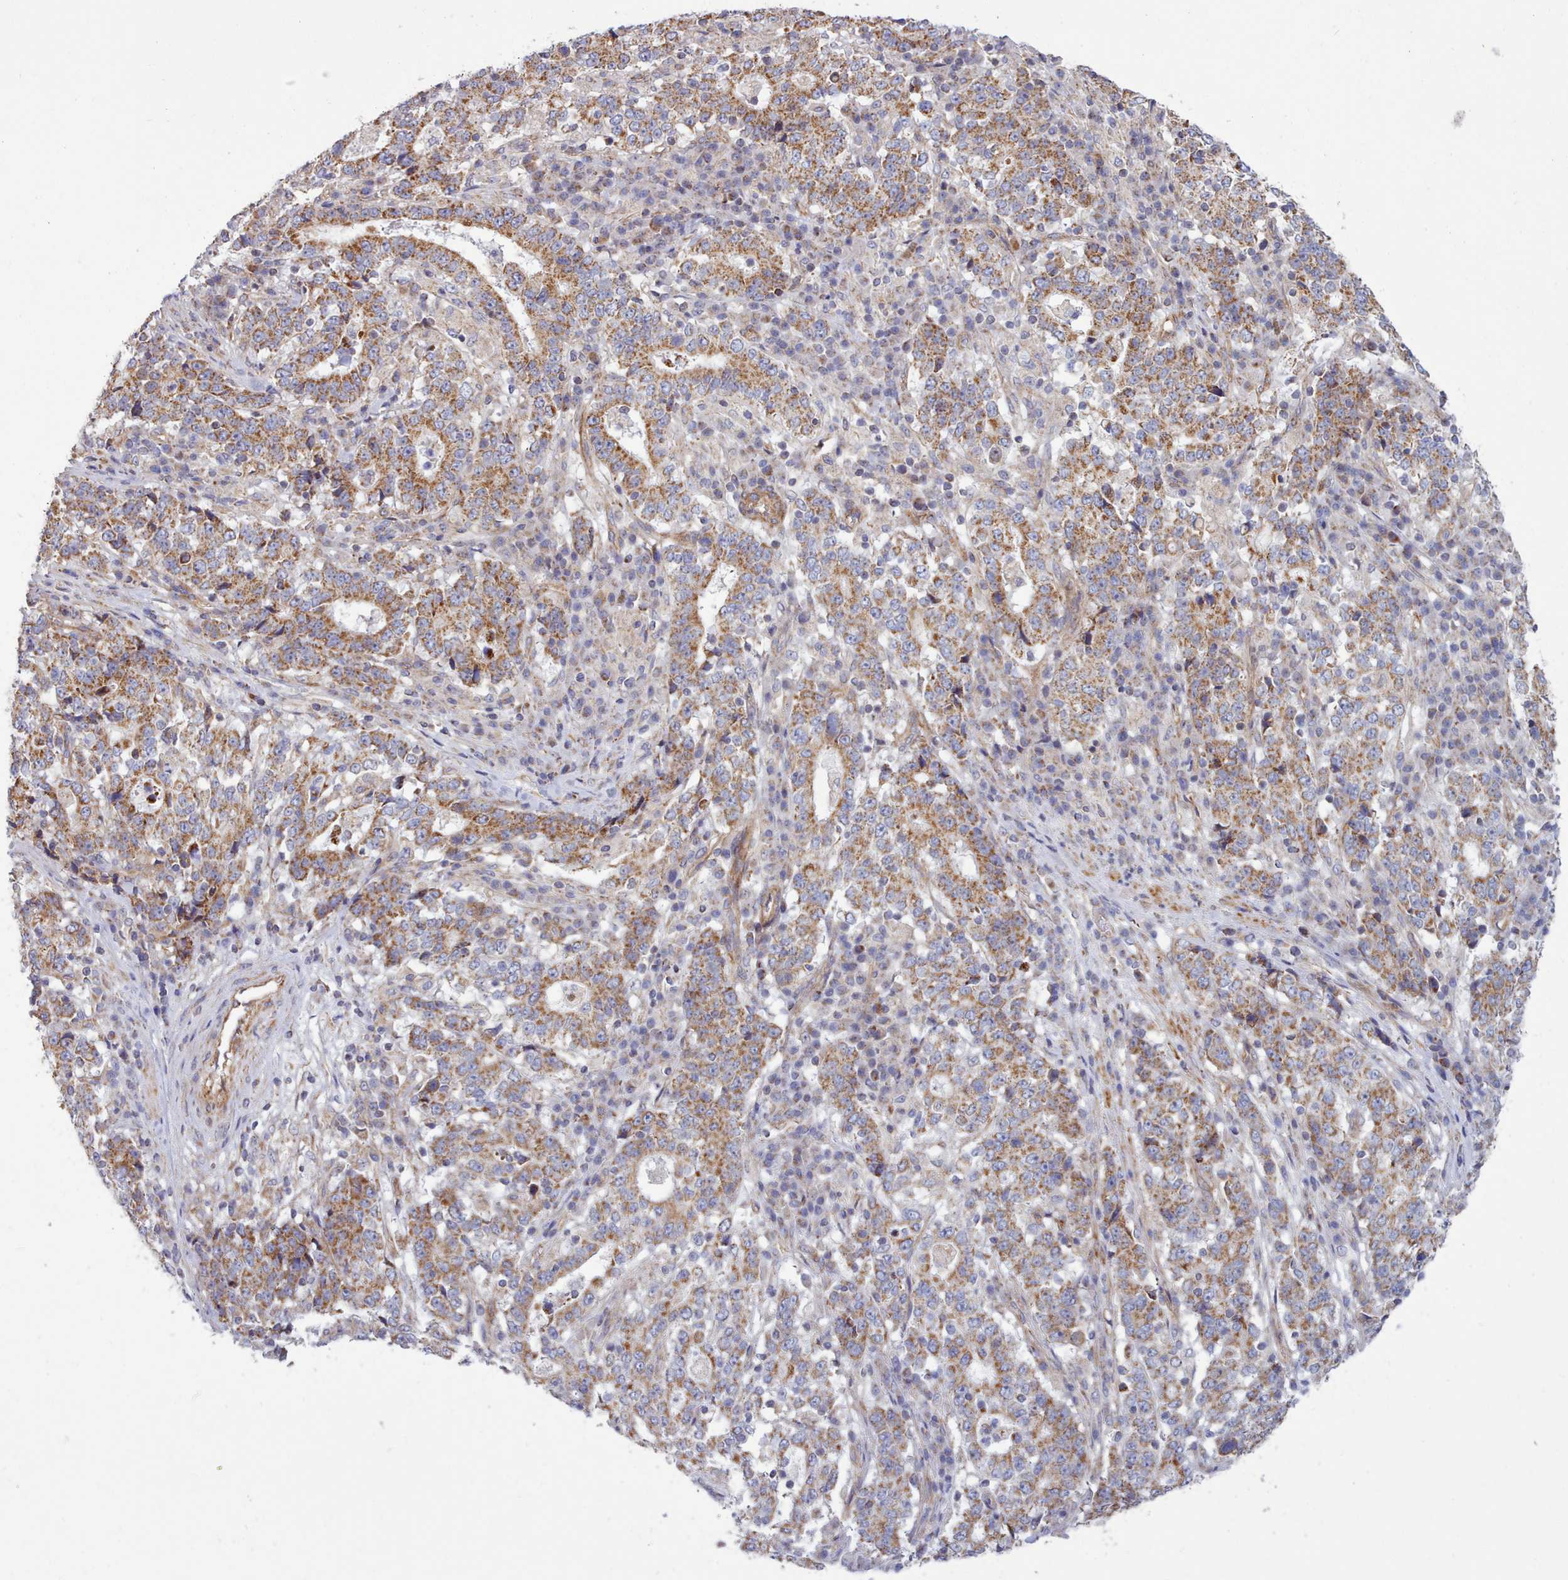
{"staining": {"intensity": "moderate", "quantity": ">75%", "location": "cytoplasmic/membranous"}, "tissue": "stomach cancer", "cell_type": "Tumor cells", "image_type": "cancer", "snomed": [{"axis": "morphology", "description": "Adenocarcinoma, NOS"}, {"axis": "topography", "description": "Stomach"}], "caption": "Protein expression analysis of human stomach adenocarcinoma reveals moderate cytoplasmic/membranous positivity in about >75% of tumor cells. (brown staining indicates protein expression, while blue staining denotes nuclei).", "gene": "MRPL21", "patient": {"sex": "male", "age": 59}}